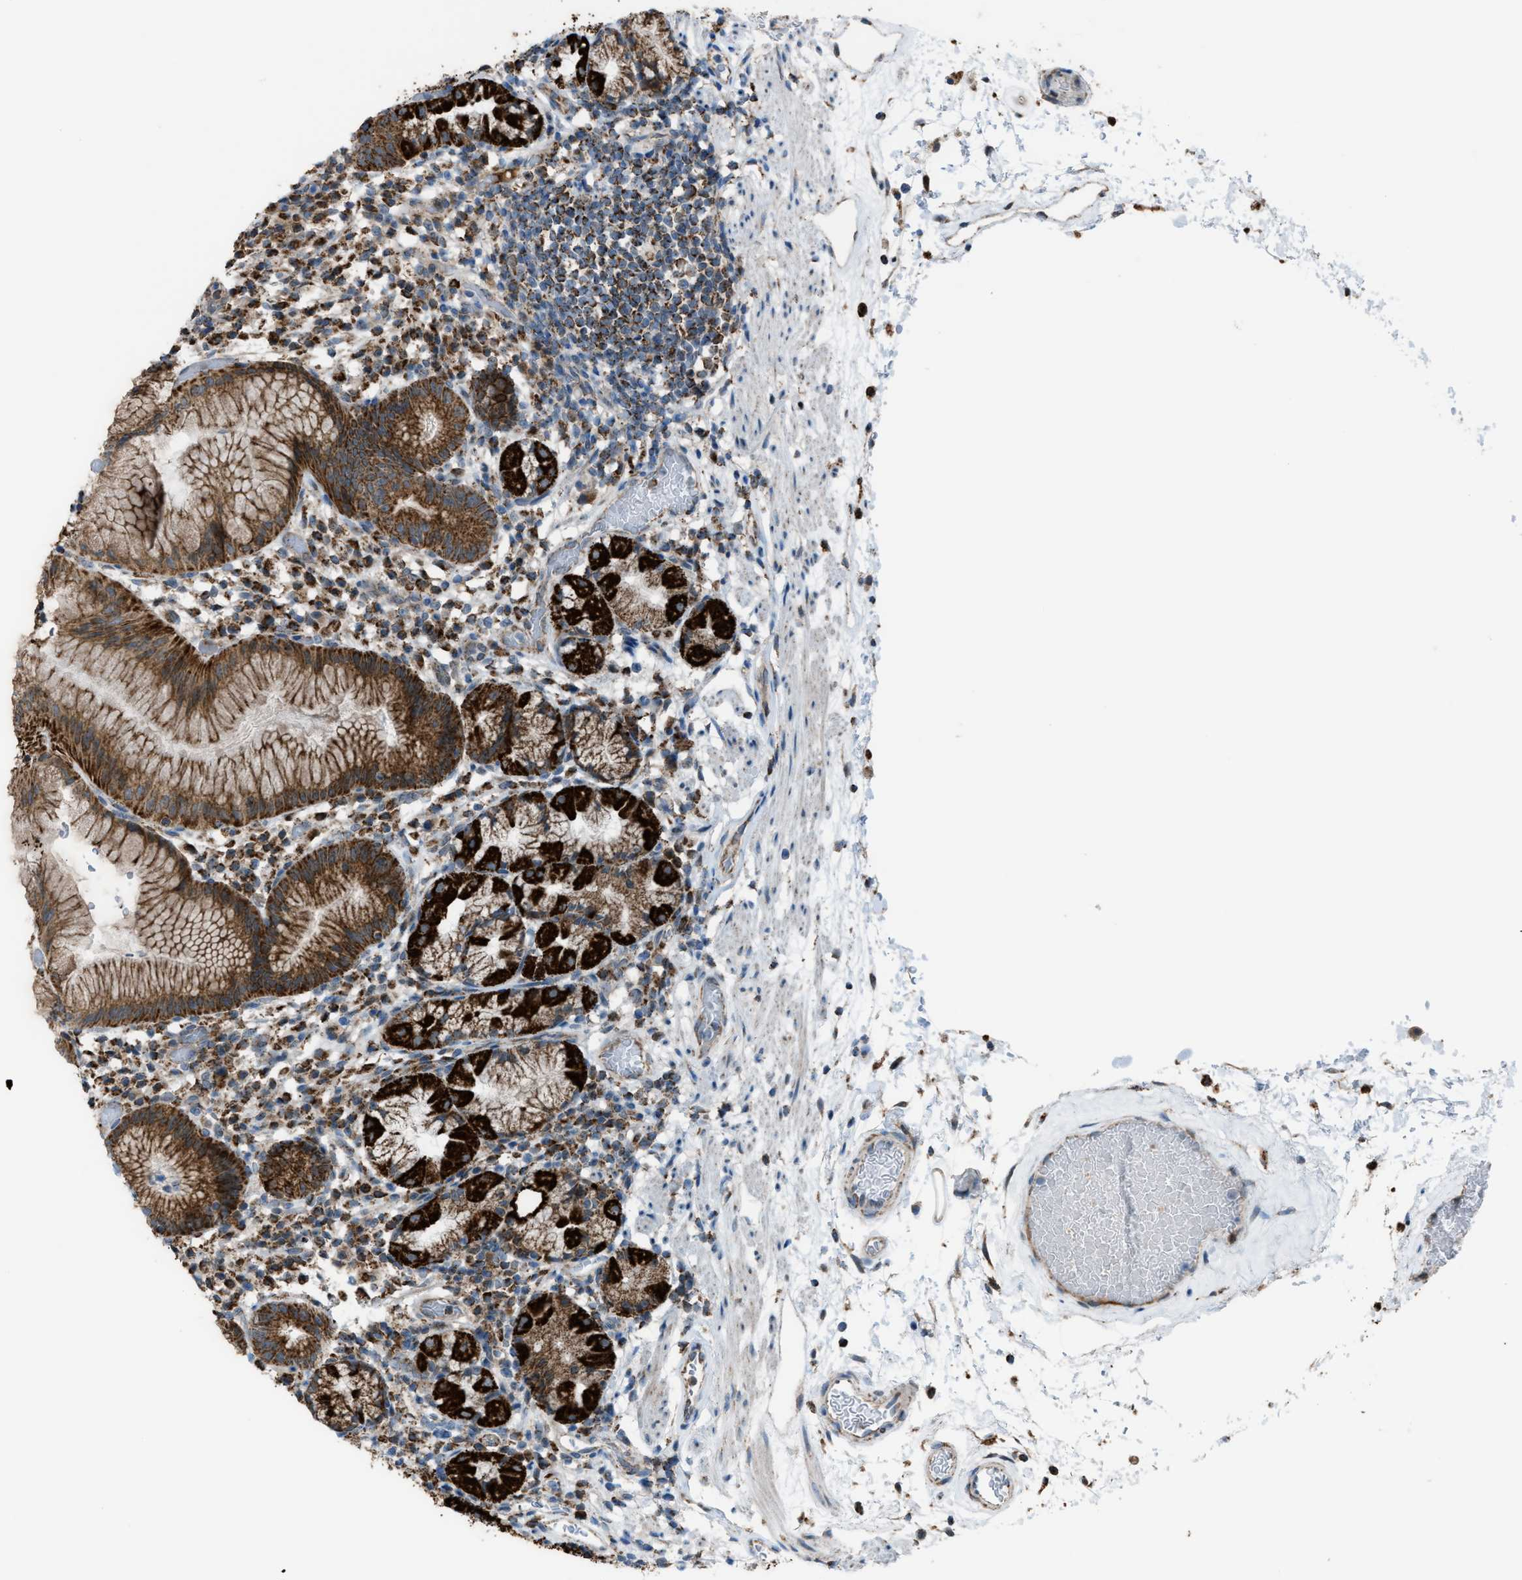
{"staining": {"intensity": "strong", "quantity": ">75%", "location": "cytoplasmic/membranous"}, "tissue": "stomach", "cell_type": "Glandular cells", "image_type": "normal", "snomed": [{"axis": "morphology", "description": "Normal tissue, NOS"}, {"axis": "topography", "description": "Stomach"}, {"axis": "topography", "description": "Stomach, lower"}], "caption": "Immunohistochemistry (DAB) staining of normal stomach shows strong cytoplasmic/membranous protein staining in approximately >75% of glandular cells.", "gene": "SRM", "patient": {"sex": "female", "age": 75}}